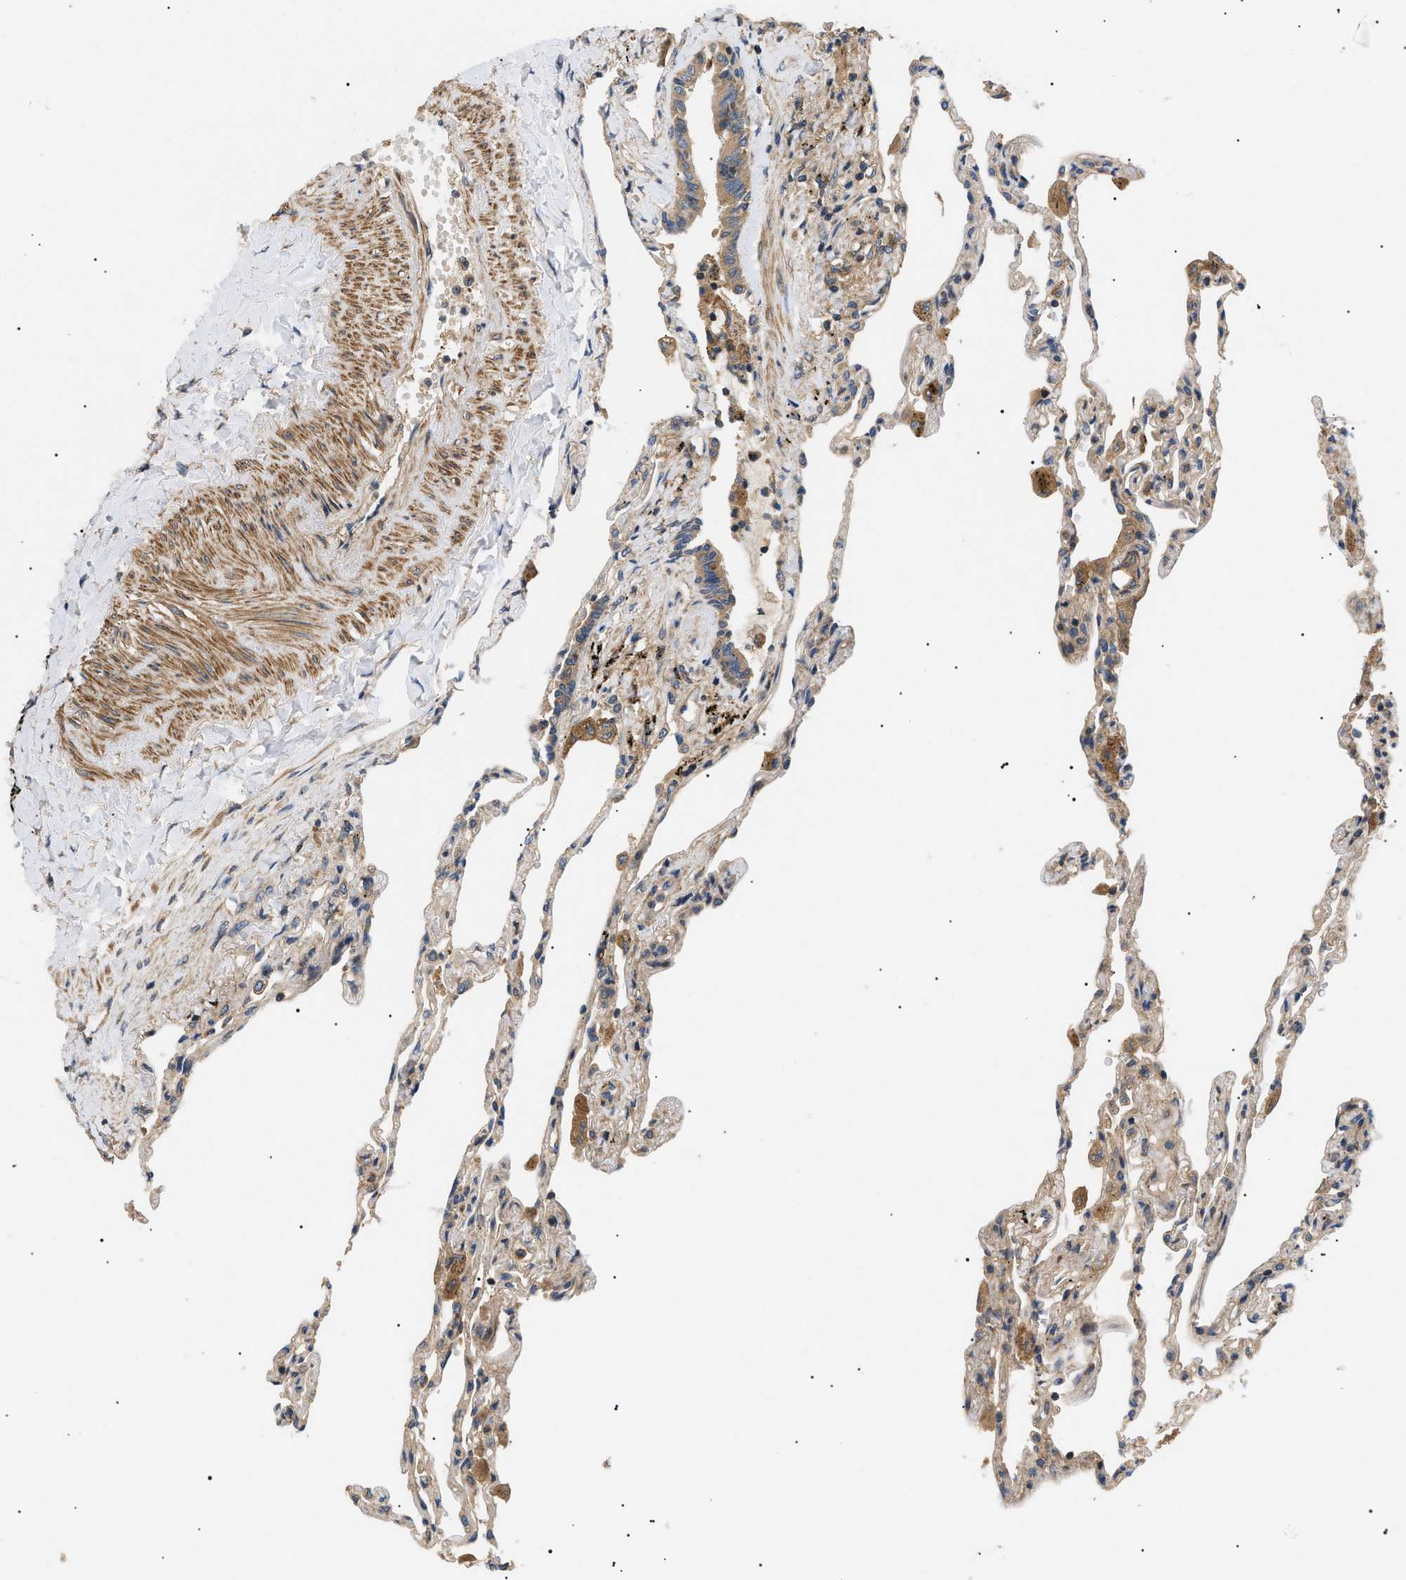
{"staining": {"intensity": "weak", "quantity": "25%-75%", "location": "cytoplasmic/membranous"}, "tissue": "lung", "cell_type": "Alveolar cells", "image_type": "normal", "snomed": [{"axis": "morphology", "description": "Normal tissue, NOS"}, {"axis": "topography", "description": "Lung"}], "caption": "Immunohistochemistry of unremarkable lung displays low levels of weak cytoplasmic/membranous staining in approximately 25%-75% of alveolar cells. The staining was performed using DAB (3,3'-diaminobenzidine) to visualize the protein expression in brown, while the nuclei were stained in blue with hematoxylin (Magnification: 20x).", "gene": "PPM1B", "patient": {"sex": "male", "age": 59}}